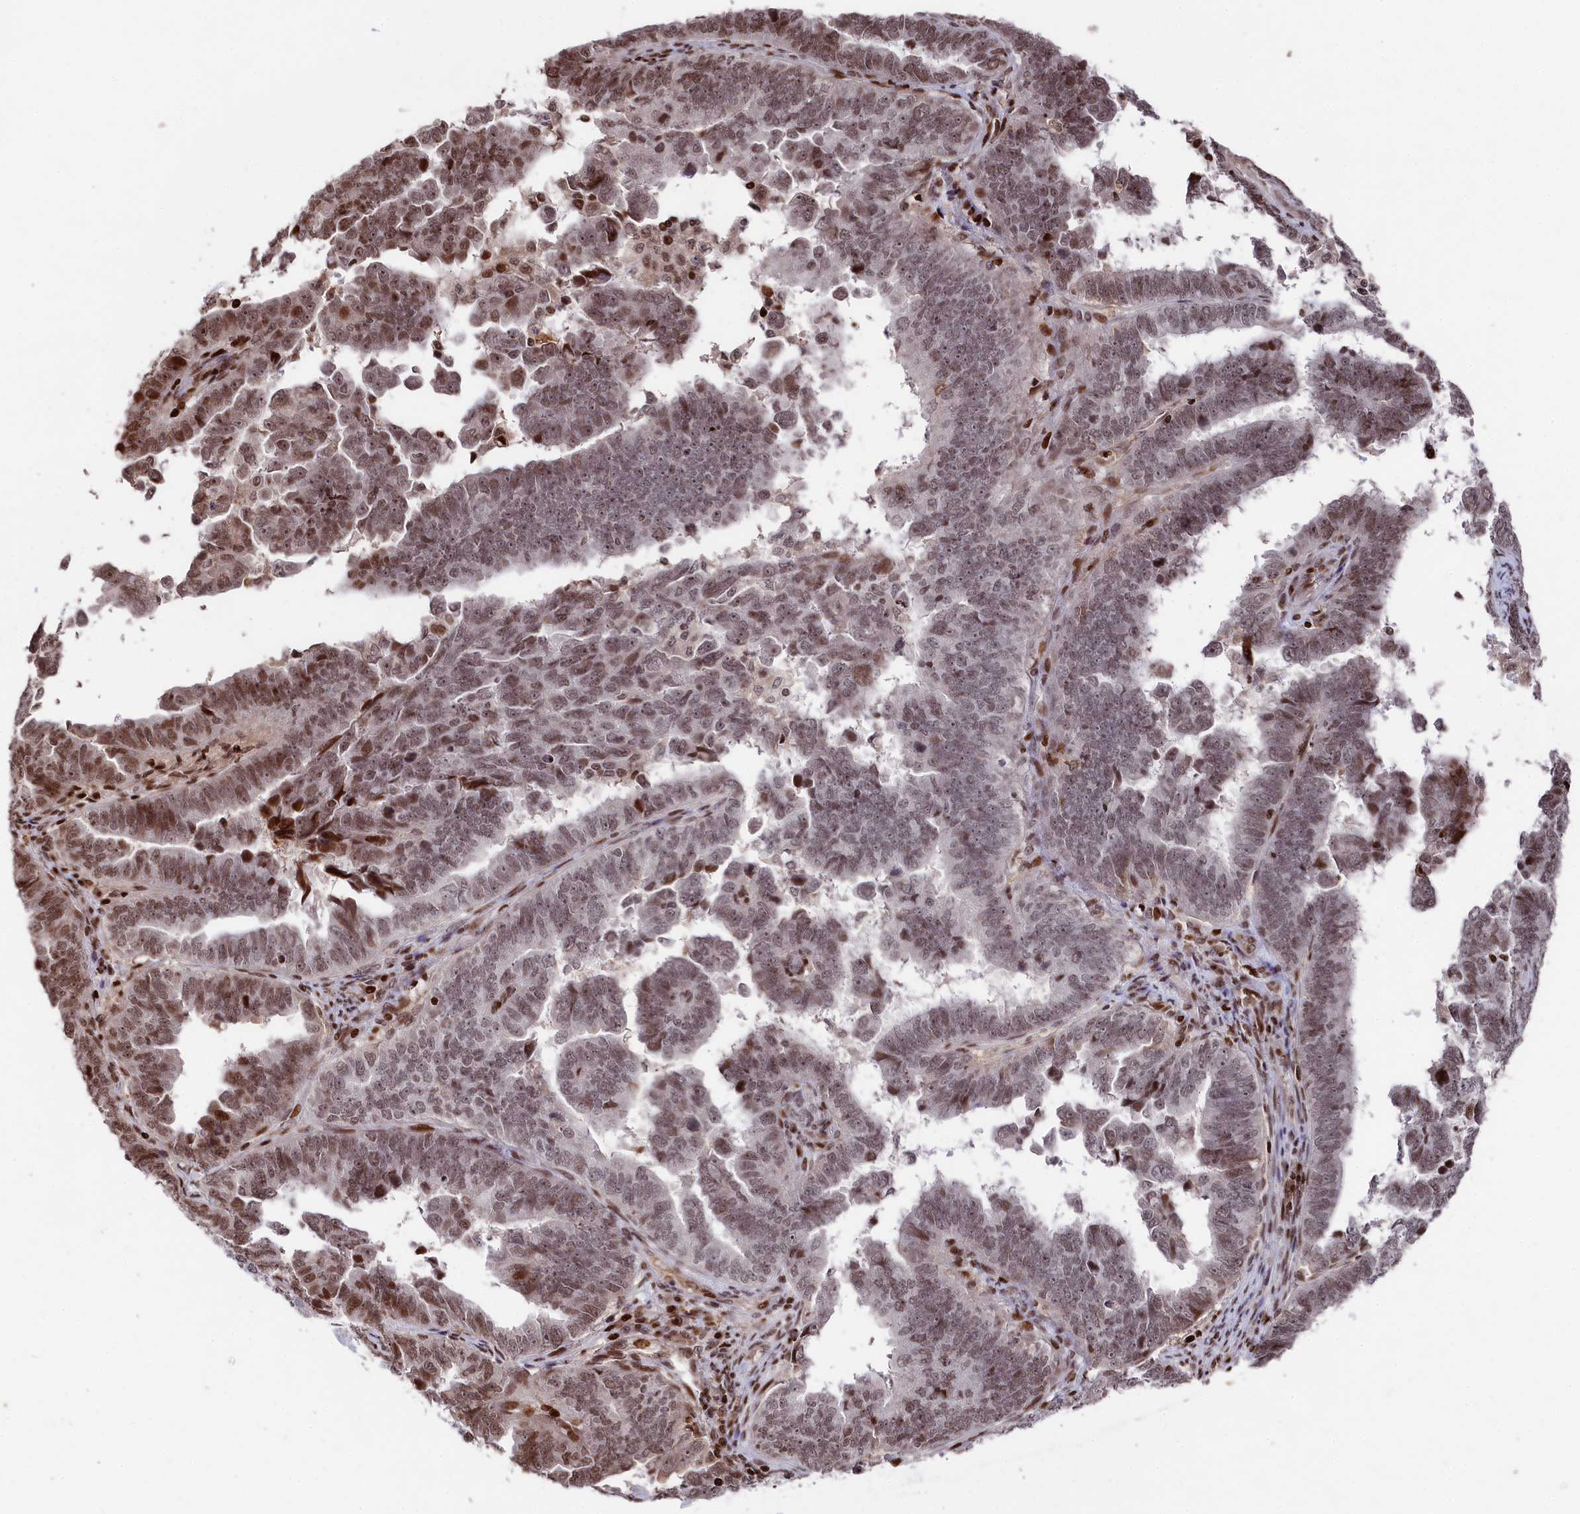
{"staining": {"intensity": "moderate", "quantity": "25%-75%", "location": "nuclear"}, "tissue": "endometrial cancer", "cell_type": "Tumor cells", "image_type": "cancer", "snomed": [{"axis": "morphology", "description": "Adenocarcinoma, NOS"}, {"axis": "topography", "description": "Endometrium"}], "caption": "Endometrial cancer (adenocarcinoma) was stained to show a protein in brown. There is medium levels of moderate nuclear positivity in about 25%-75% of tumor cells.", "gene": "MCF2L2", "patient": {"sex": "female", "age": 75}}